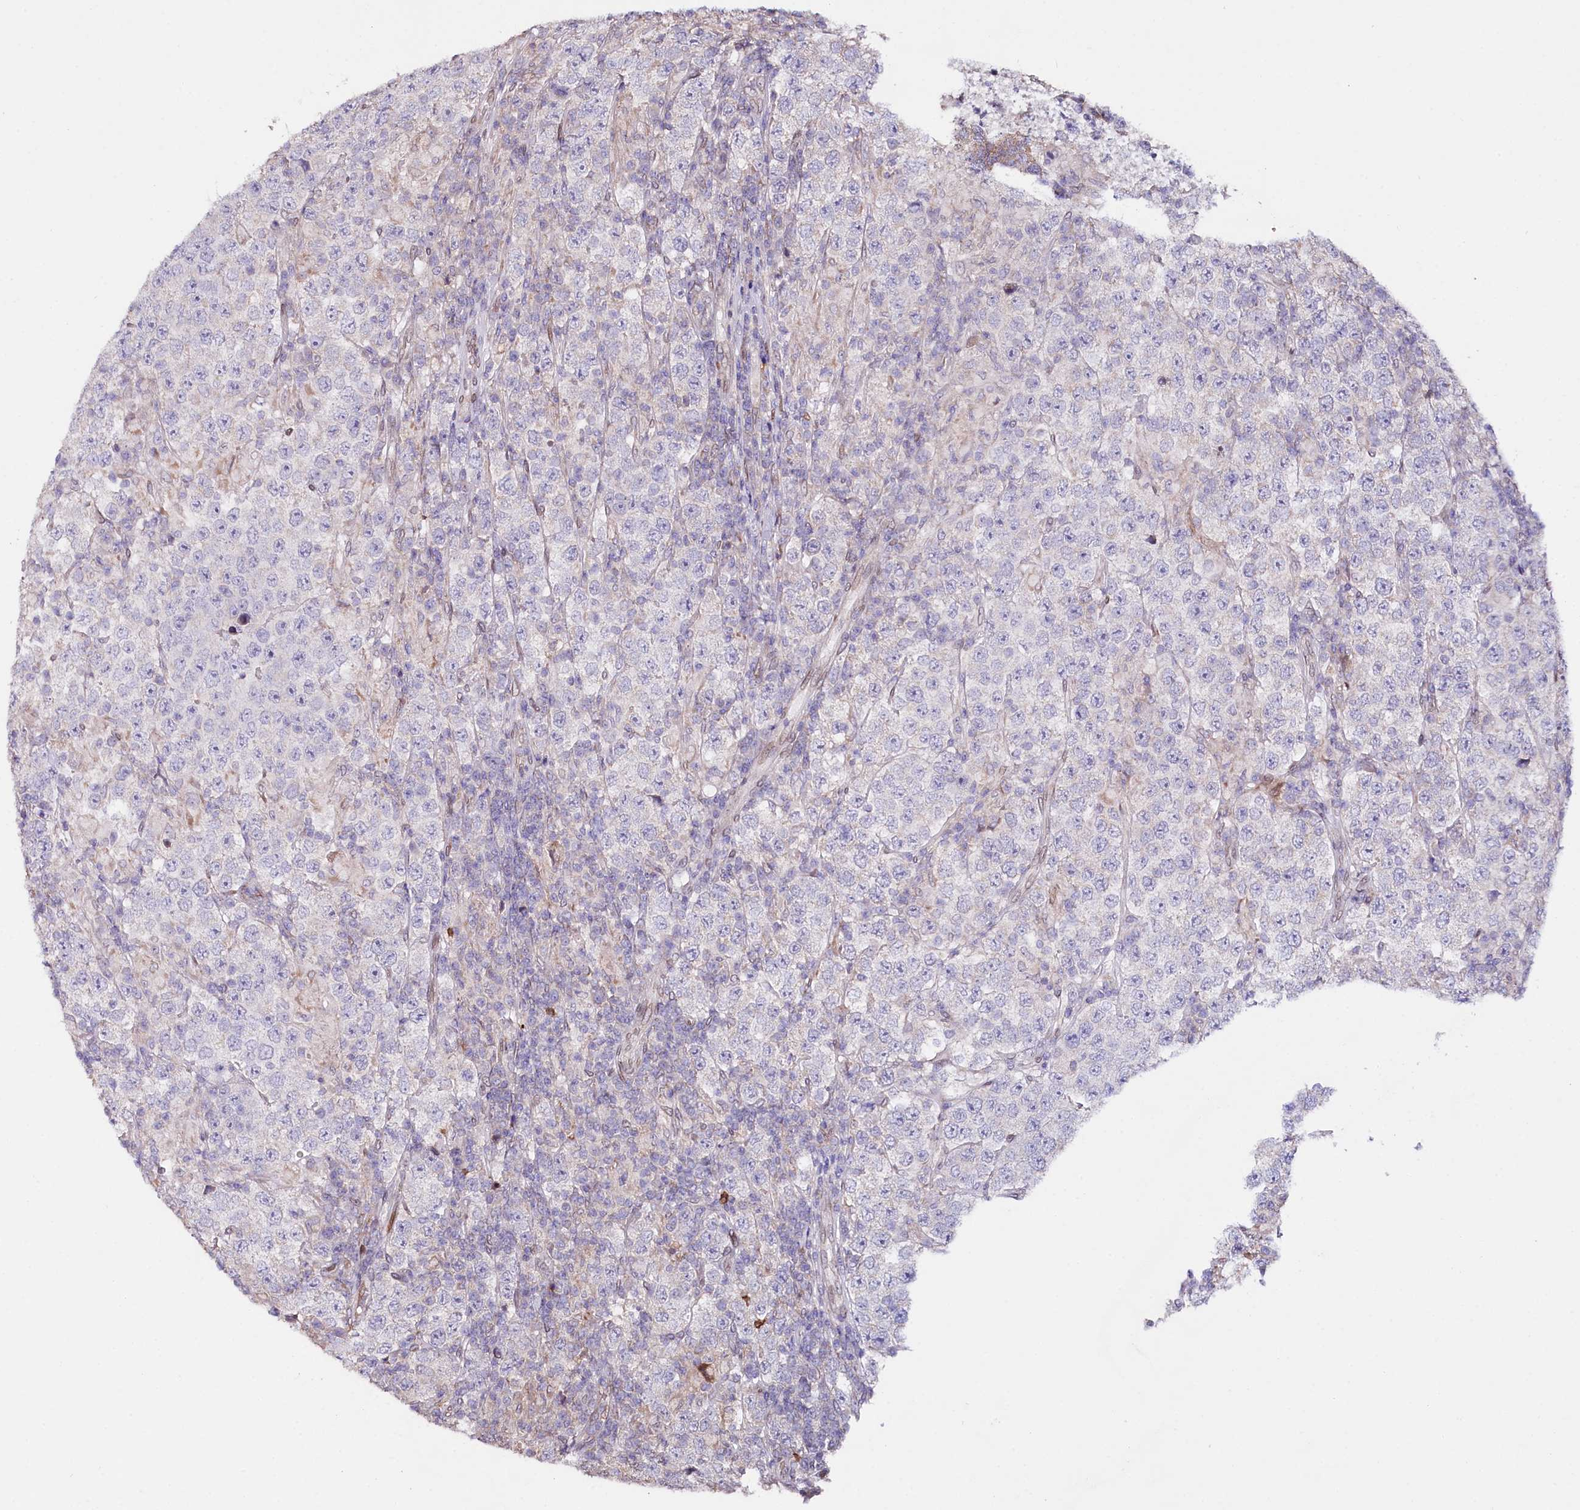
{"staining": {"intensity": "negative", "quantity": "none", "location": "none"}, "tissue": "testis cancer", "cell_type": "Tumor cells", "image_type": "cancer", "snomed": [{"axis": "morphology", "description": "Normal tissue, NOS"}, {"axis": "morphology", "description": "Urothelial carcinoma, High grade"}, {"axis": "morphology", "description": "Seminoma, NOS"}, {"axis": "morphology", "description": "Carcinoma, Embryonal, NOS"}, {"axis": "topography", "description": "Urinary bladder"}, {"axis": "topography", "description": "Testis"}], "caption": "Photomicrograph shows no protein expression in tumor cells of testis seminoma tissue.", "gene": "ZNF226", "patient": {"sex": "male", "age": 41}}